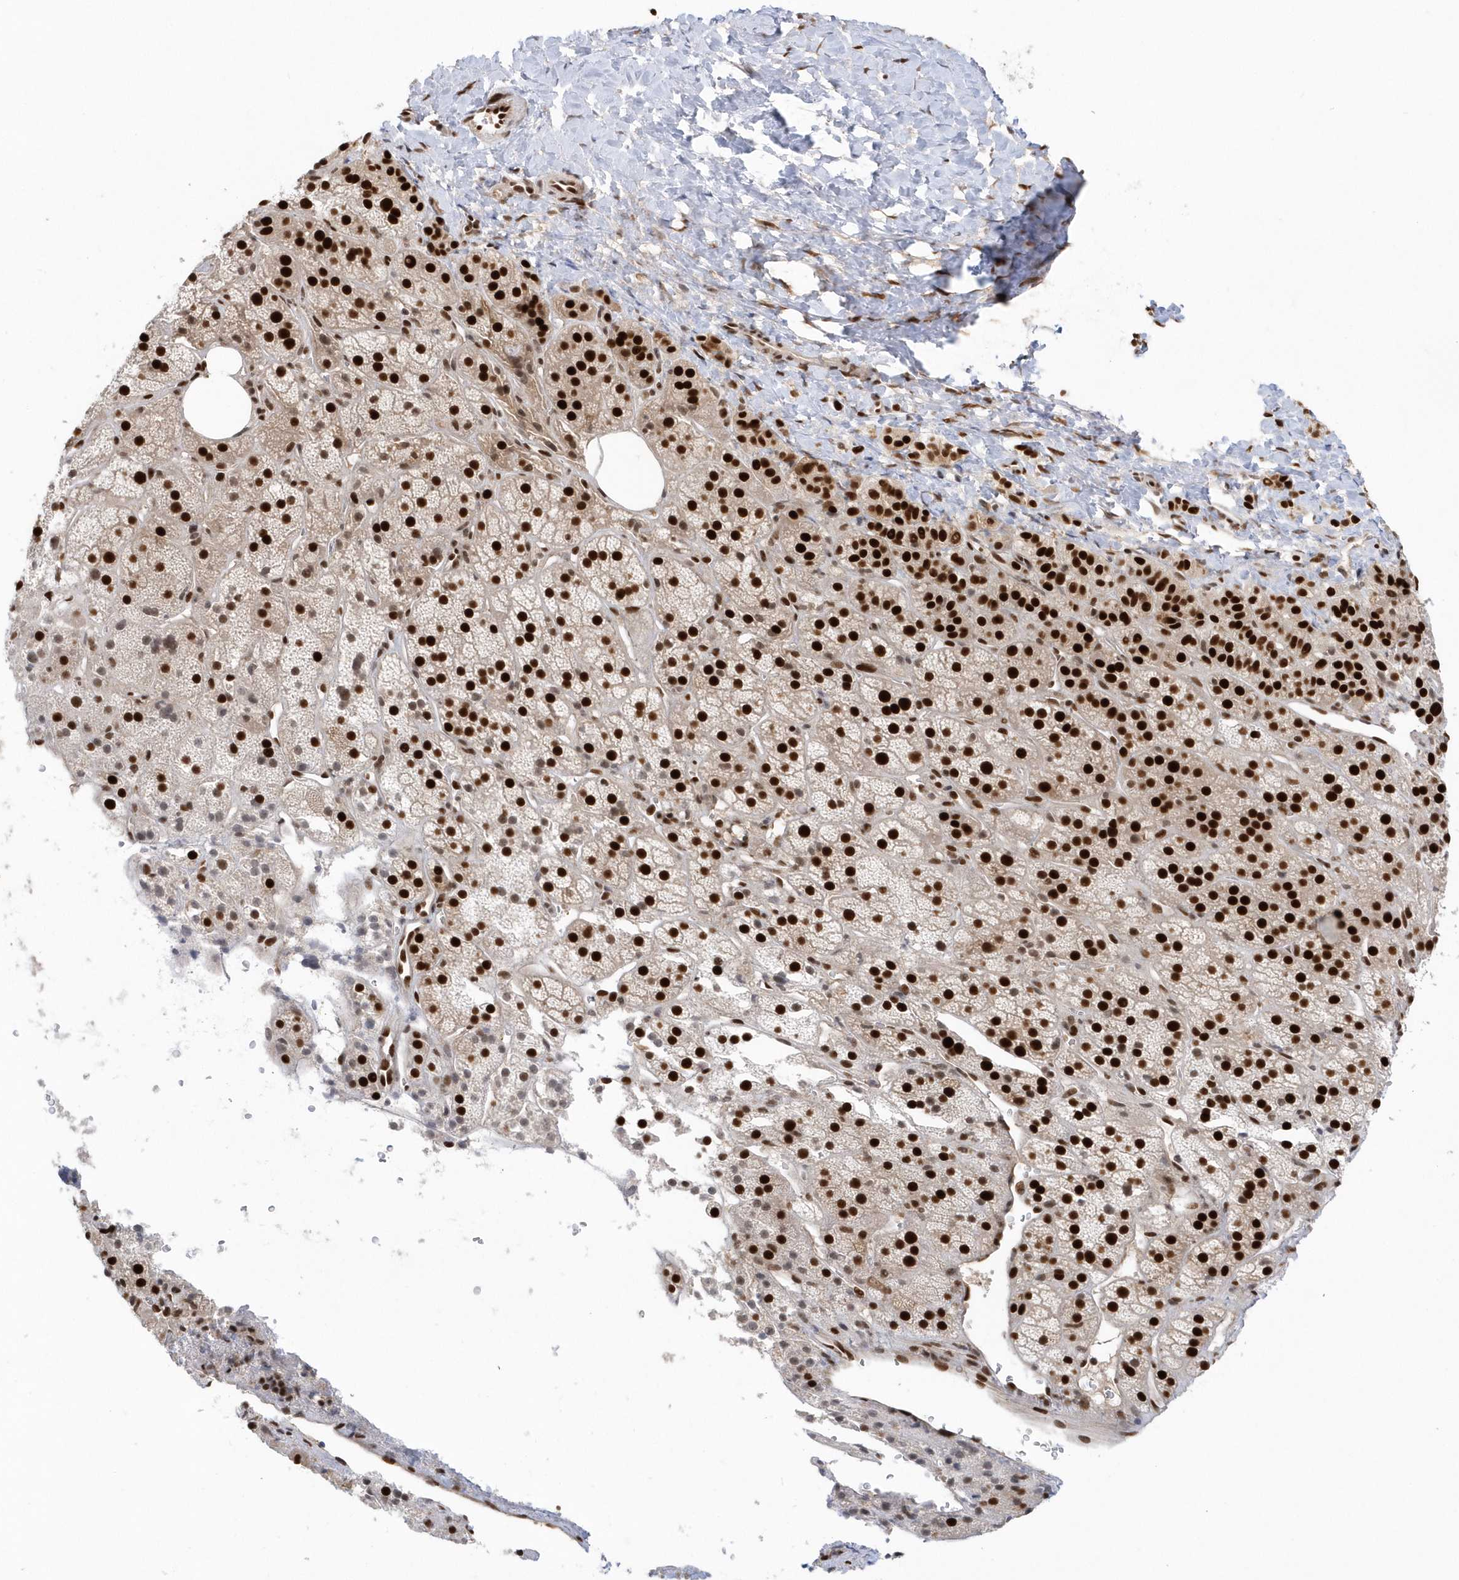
{"staining": {"intensity": "strong", "quantity": ">75%", "location": "nuclear"}, "tissue": "adrenal gland", "cell_type": "Glandular cells", "image_type": "normal", "snomed": [{"axis": "morphology", "description": "Normal tissue, NOS"}, {"axis": "topography", "description": "Adrenal gland"}], "caption": "Approximately >75% of glandular cells in normal adrenal gland reveal strong nuclear protein expression as visualized by brown immunohistochemical staining.", "gene": "SEPHS1", "patient": {"sex": "female", "age": 57}}